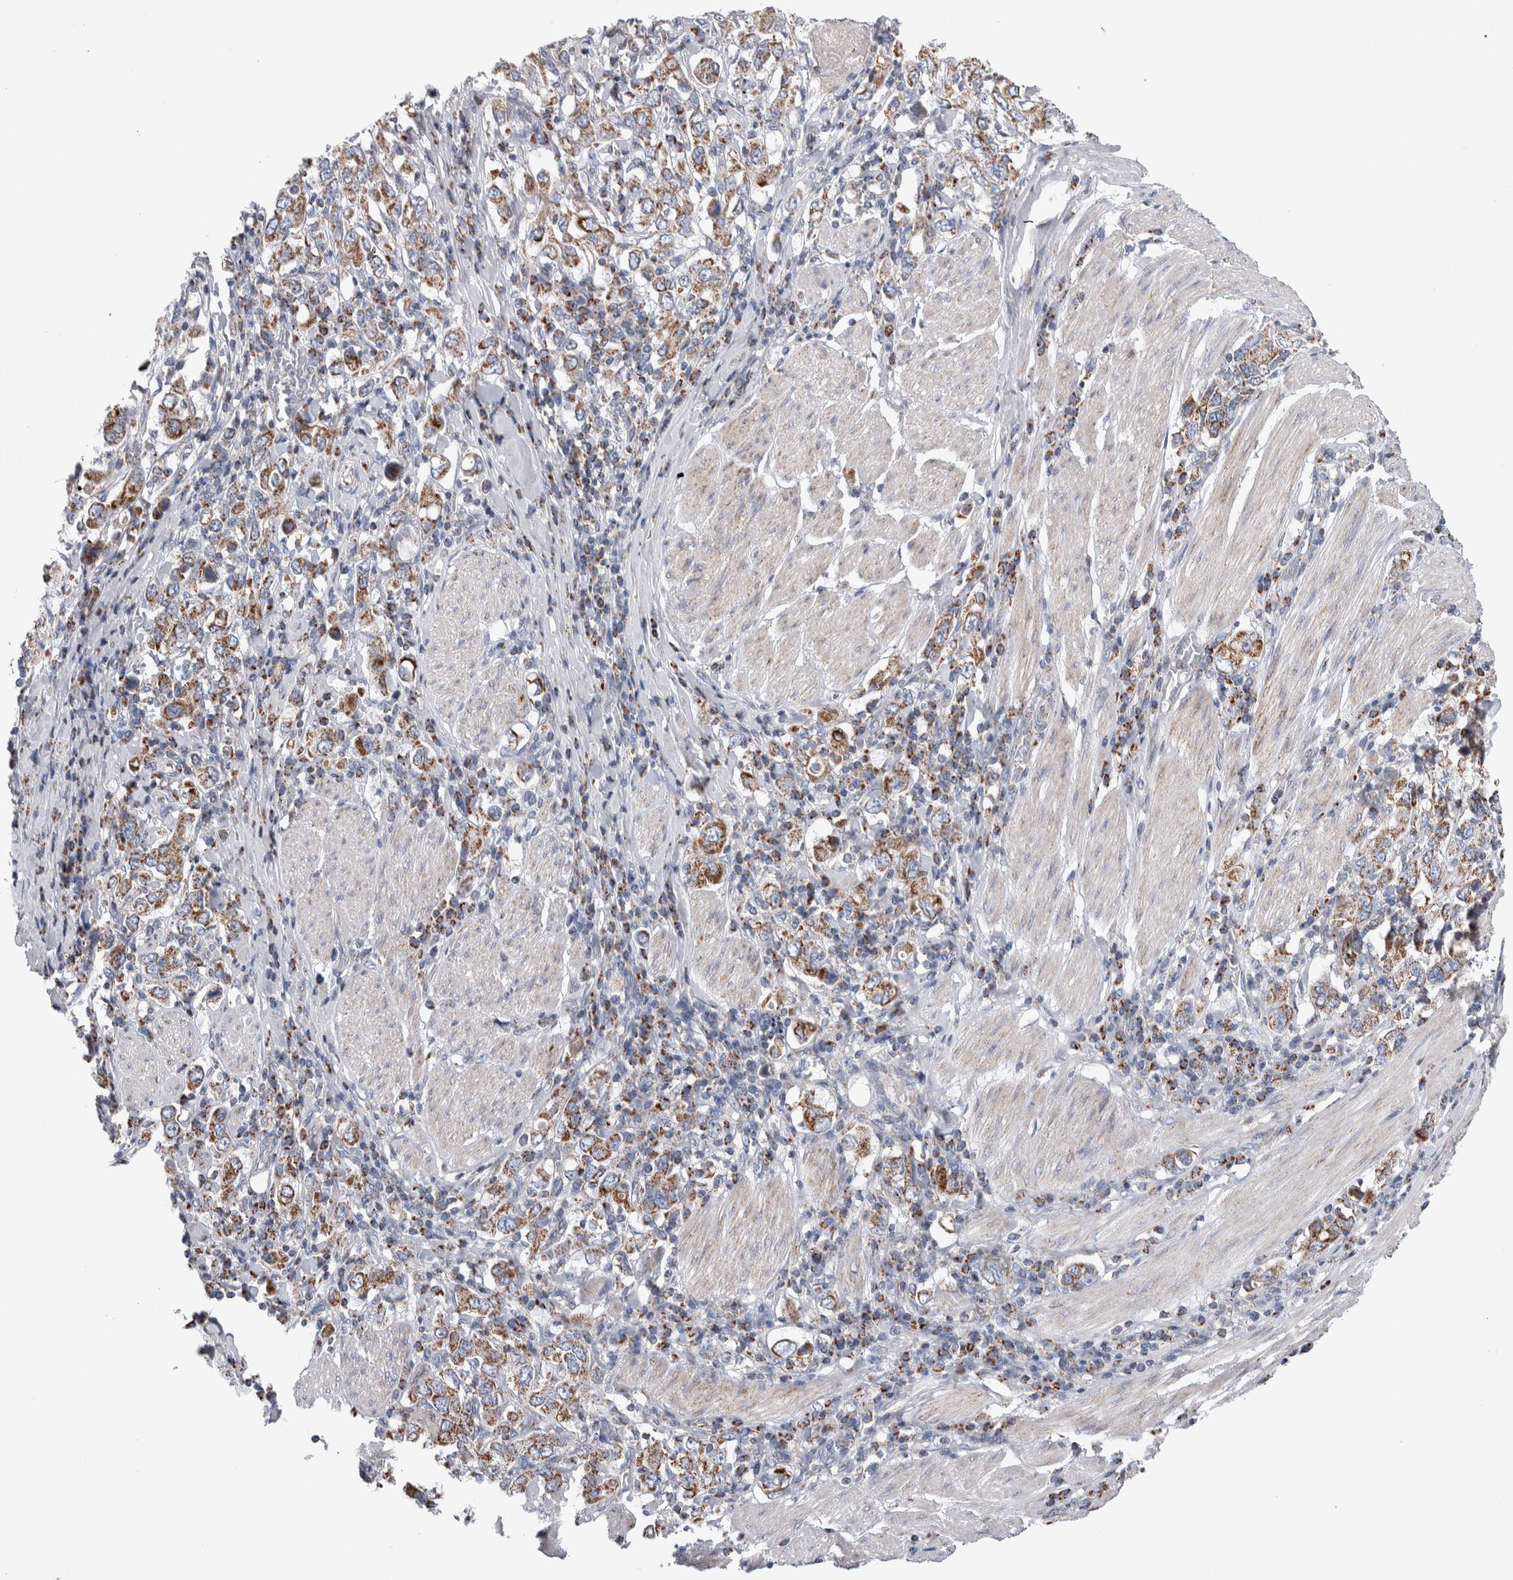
{"staining": {"intensity": "moderate", "quantity": ">75%", "location": "cytoplasmic/membranous"}, "tissue": "stomach cancer", "cell_type": "Tumor cells", "image_type": "cancer", "snomed": [{"axis": "morphology", "description": "Adenocarcinoma, NOS"}, {"axis": "topography", "description": "Stomach, upper"}], "caption": "Stomach cancer (adenocarcinoma) stained with a protein marker reveals moderate staining in tumor cells.", "gene": "ETFA", "patient": {"sex": "male", "age": 62}}